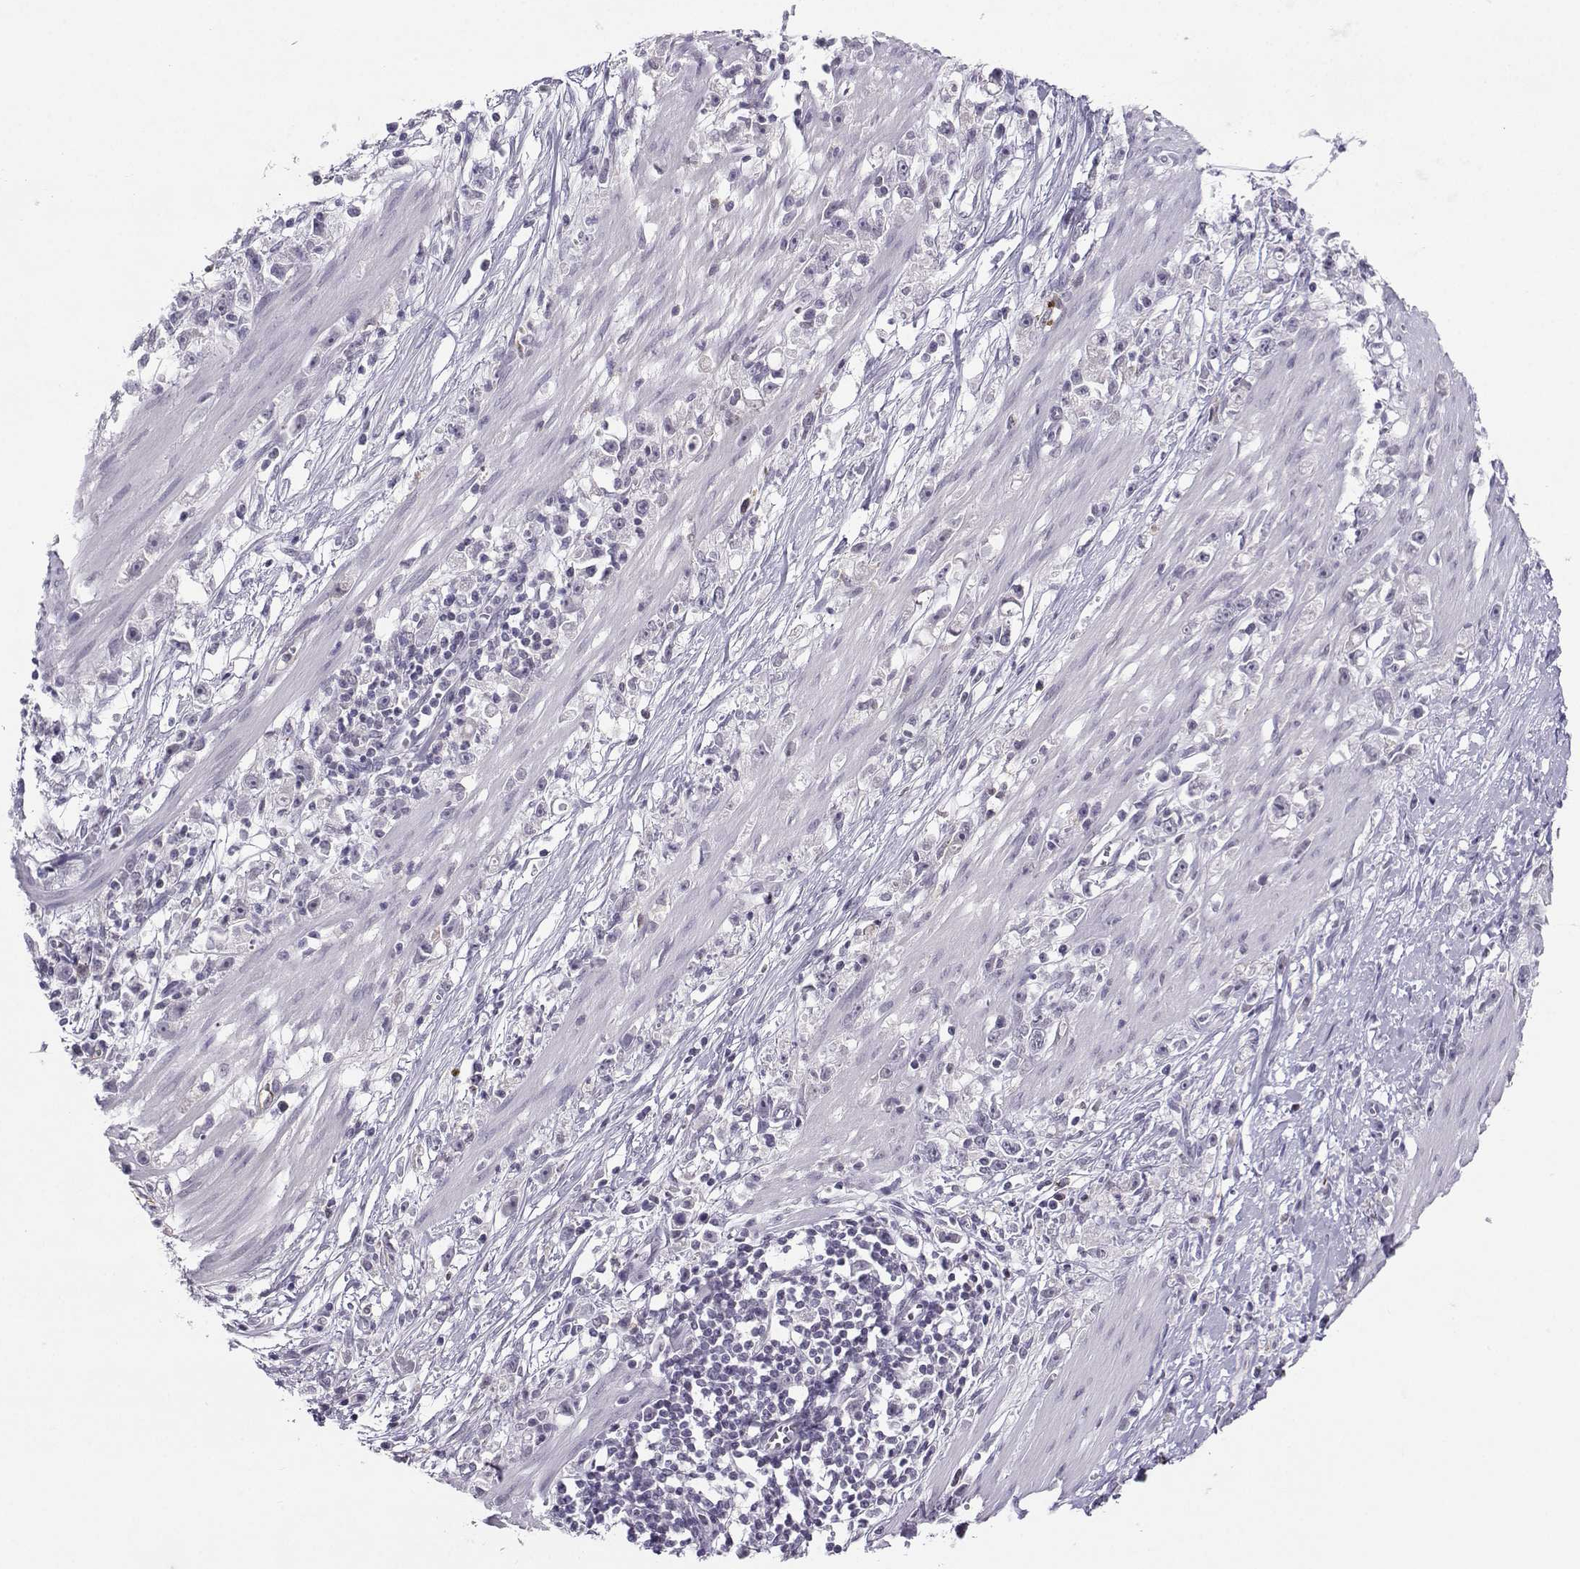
{"staining": {"intensity": "negative", "quantity": "none", "location": "none"}, "tissue": "stomach cancer", "cell_type": "Tumor cells", "image_type": "cancer", "snomed": [{"axis": "morphology", "description": "Adenocarcinoma, NOS"}, {"axis": "topography", "description": "Stomach"}], "caption": "This photomicrograph is of adenocarcinoma (stomach) stained with immunohistochemistry (IHC) to label a protein in brown with the nuclei are counter-stained blue. There is no expression in tumor cells. The staining is performed using DAB brown chromogen with nuclei counter-stained in using hematoxylin.", "gene": "LHX1", "patient": {"sex": "female", "age": 59}}